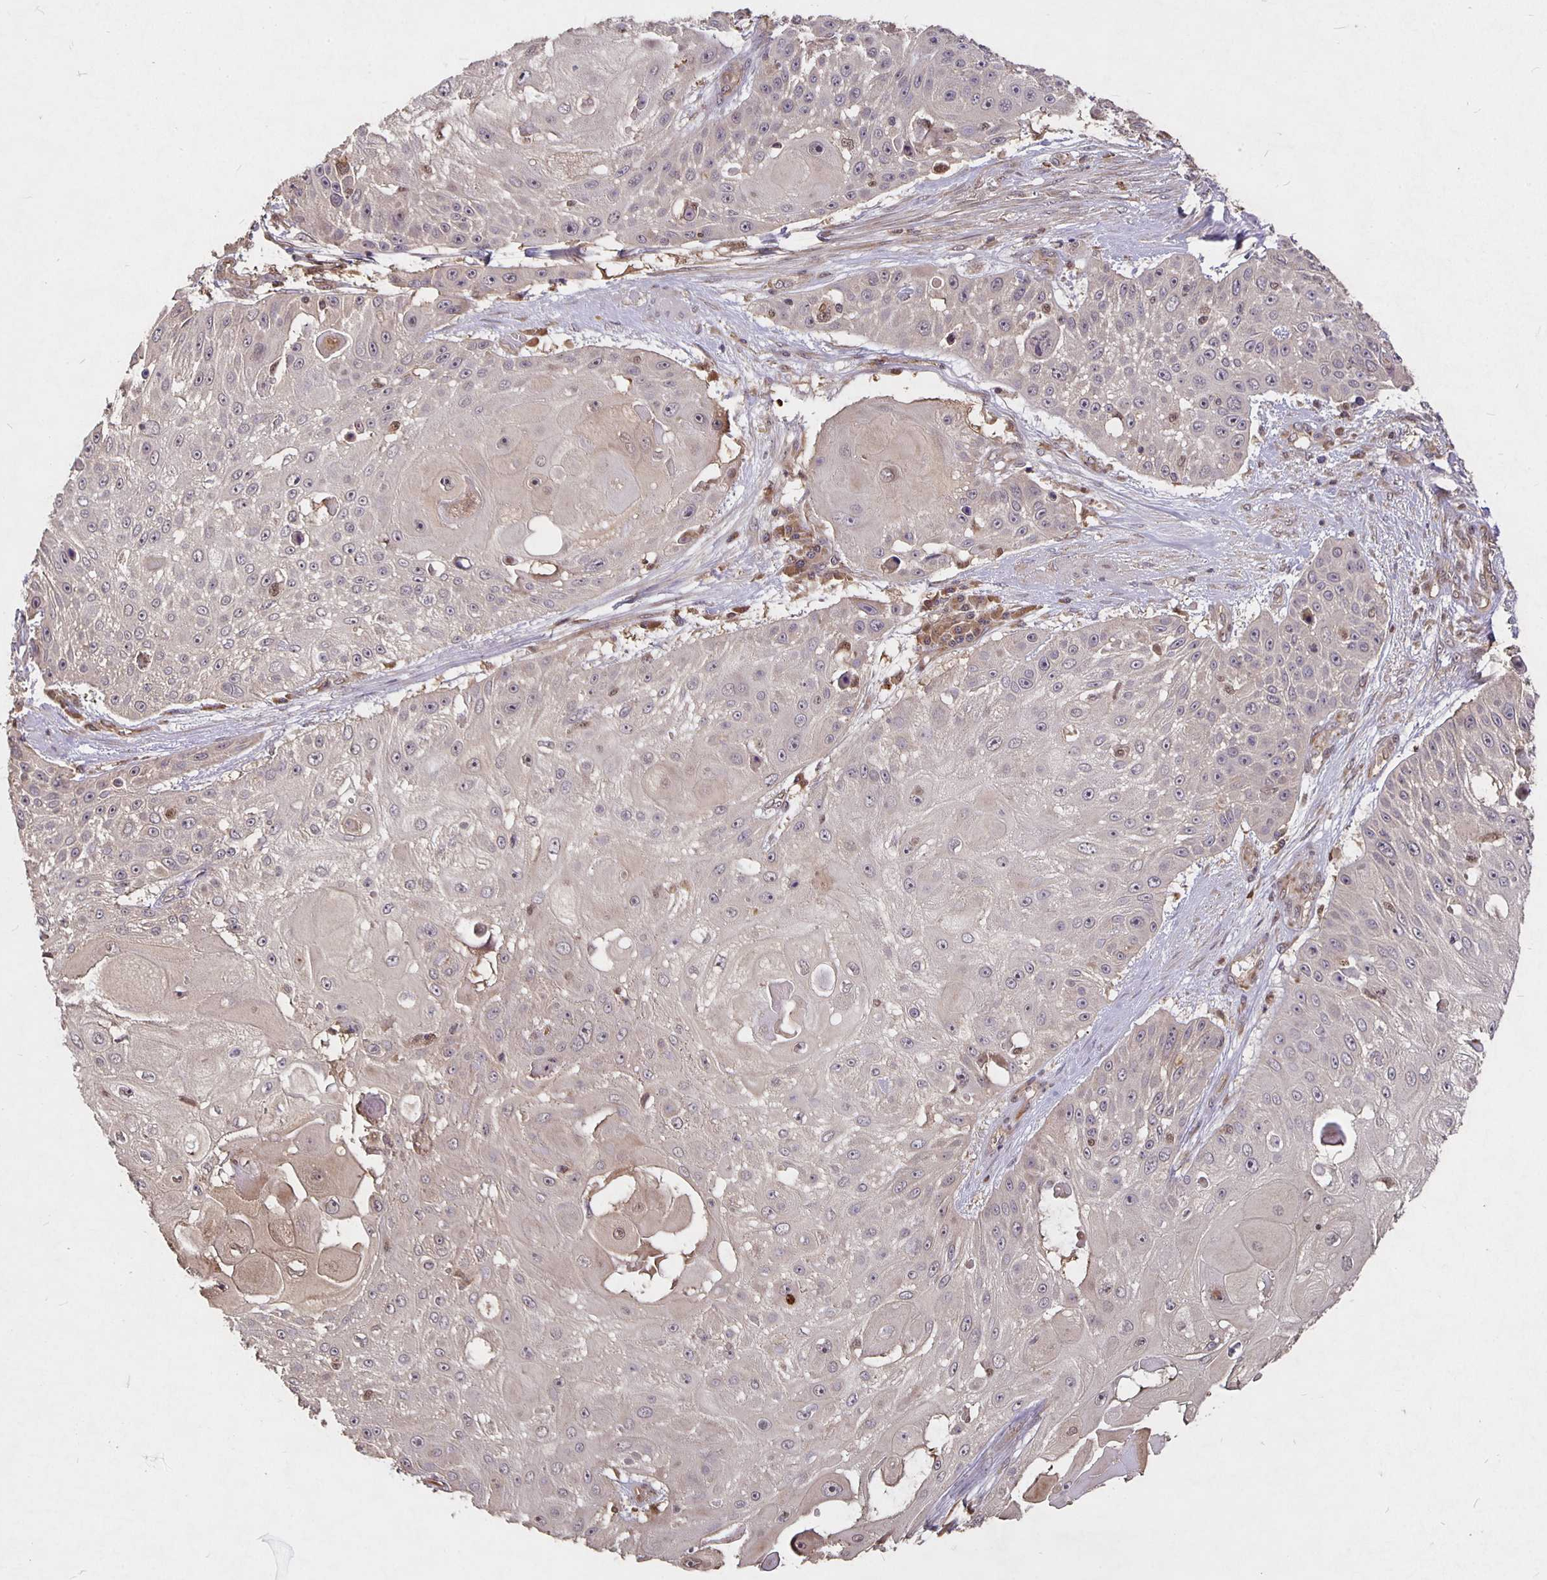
{"staining": {"intensity": "weak", "quantity": "25%-75%", "location": "cytoplasmic/membranous"}, "tissue": "skin cancer", "cell_type": "Tumor cells", "image_type": "cancer", "snomed": [{"axis": "morphology", "description": "Squamous cell carcinoma, NOS"}, {"axis": "topography", "description": "Skin"}], "caption": "Protein analysis of skin squamous cell carcinoma tissue shows weak cytoplasmic/membranous positivity in about 25%-75% of tumor cells. The staining was performed using DAB (3,3'-diaminobenzidine), with brown indicating positive protein expression. Nuclei are stained blue with hematoxylin.", "gene": "NOG", "patient": {"sex": "female", "age": 86}}